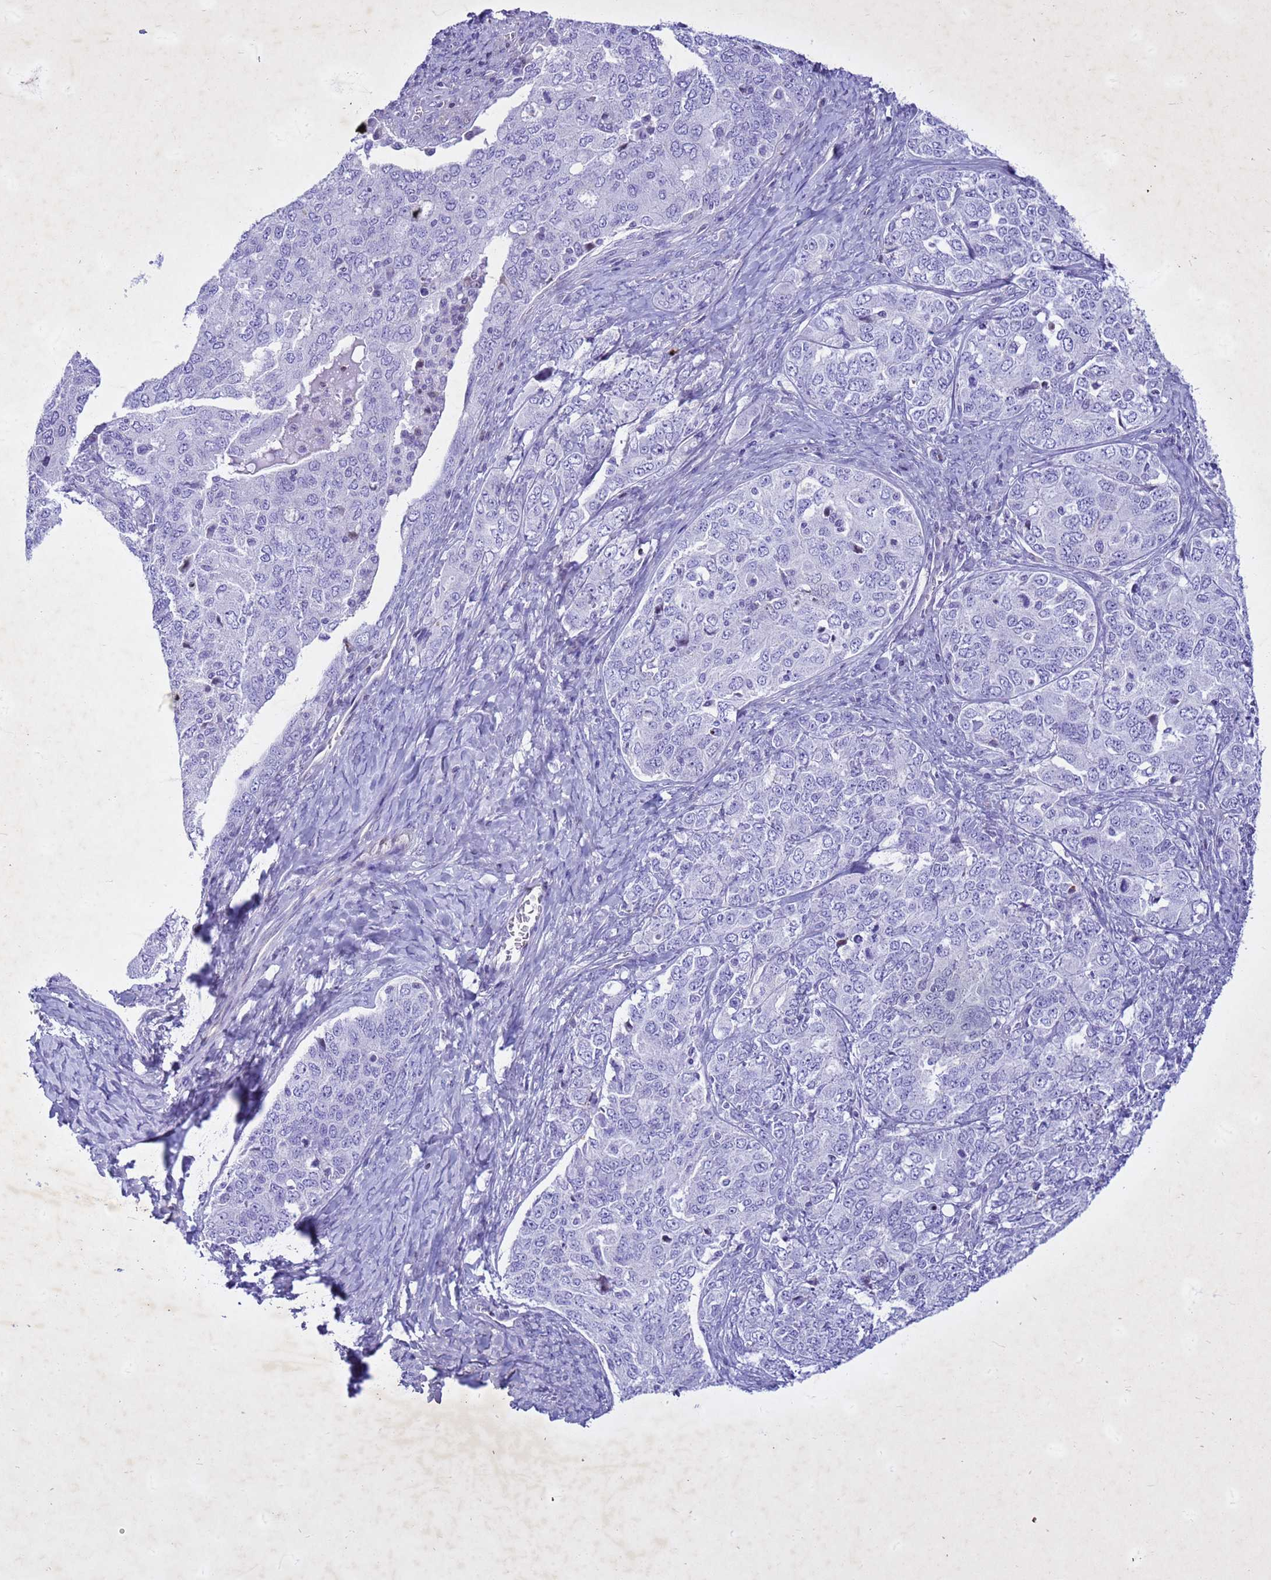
{"staining": {"intensity": "negative", "quantity": "none", "location": "none"}, "tissue": "ovarian cancer", "cell_type": "Tumor cells", "image_type": "cancer", "snomed": [{"axis": "morphology", "description": "Carcinoma, endometroid"}, {"axis": "topography", "description": "Ovary"}], "caption": "Human ovarian endometroid carcinoma stained for a protein using immunohistochemistry reveals no expression in tumor cells.", "gene": "COPS9", "patient": {"sex": "female", "age": 62}}